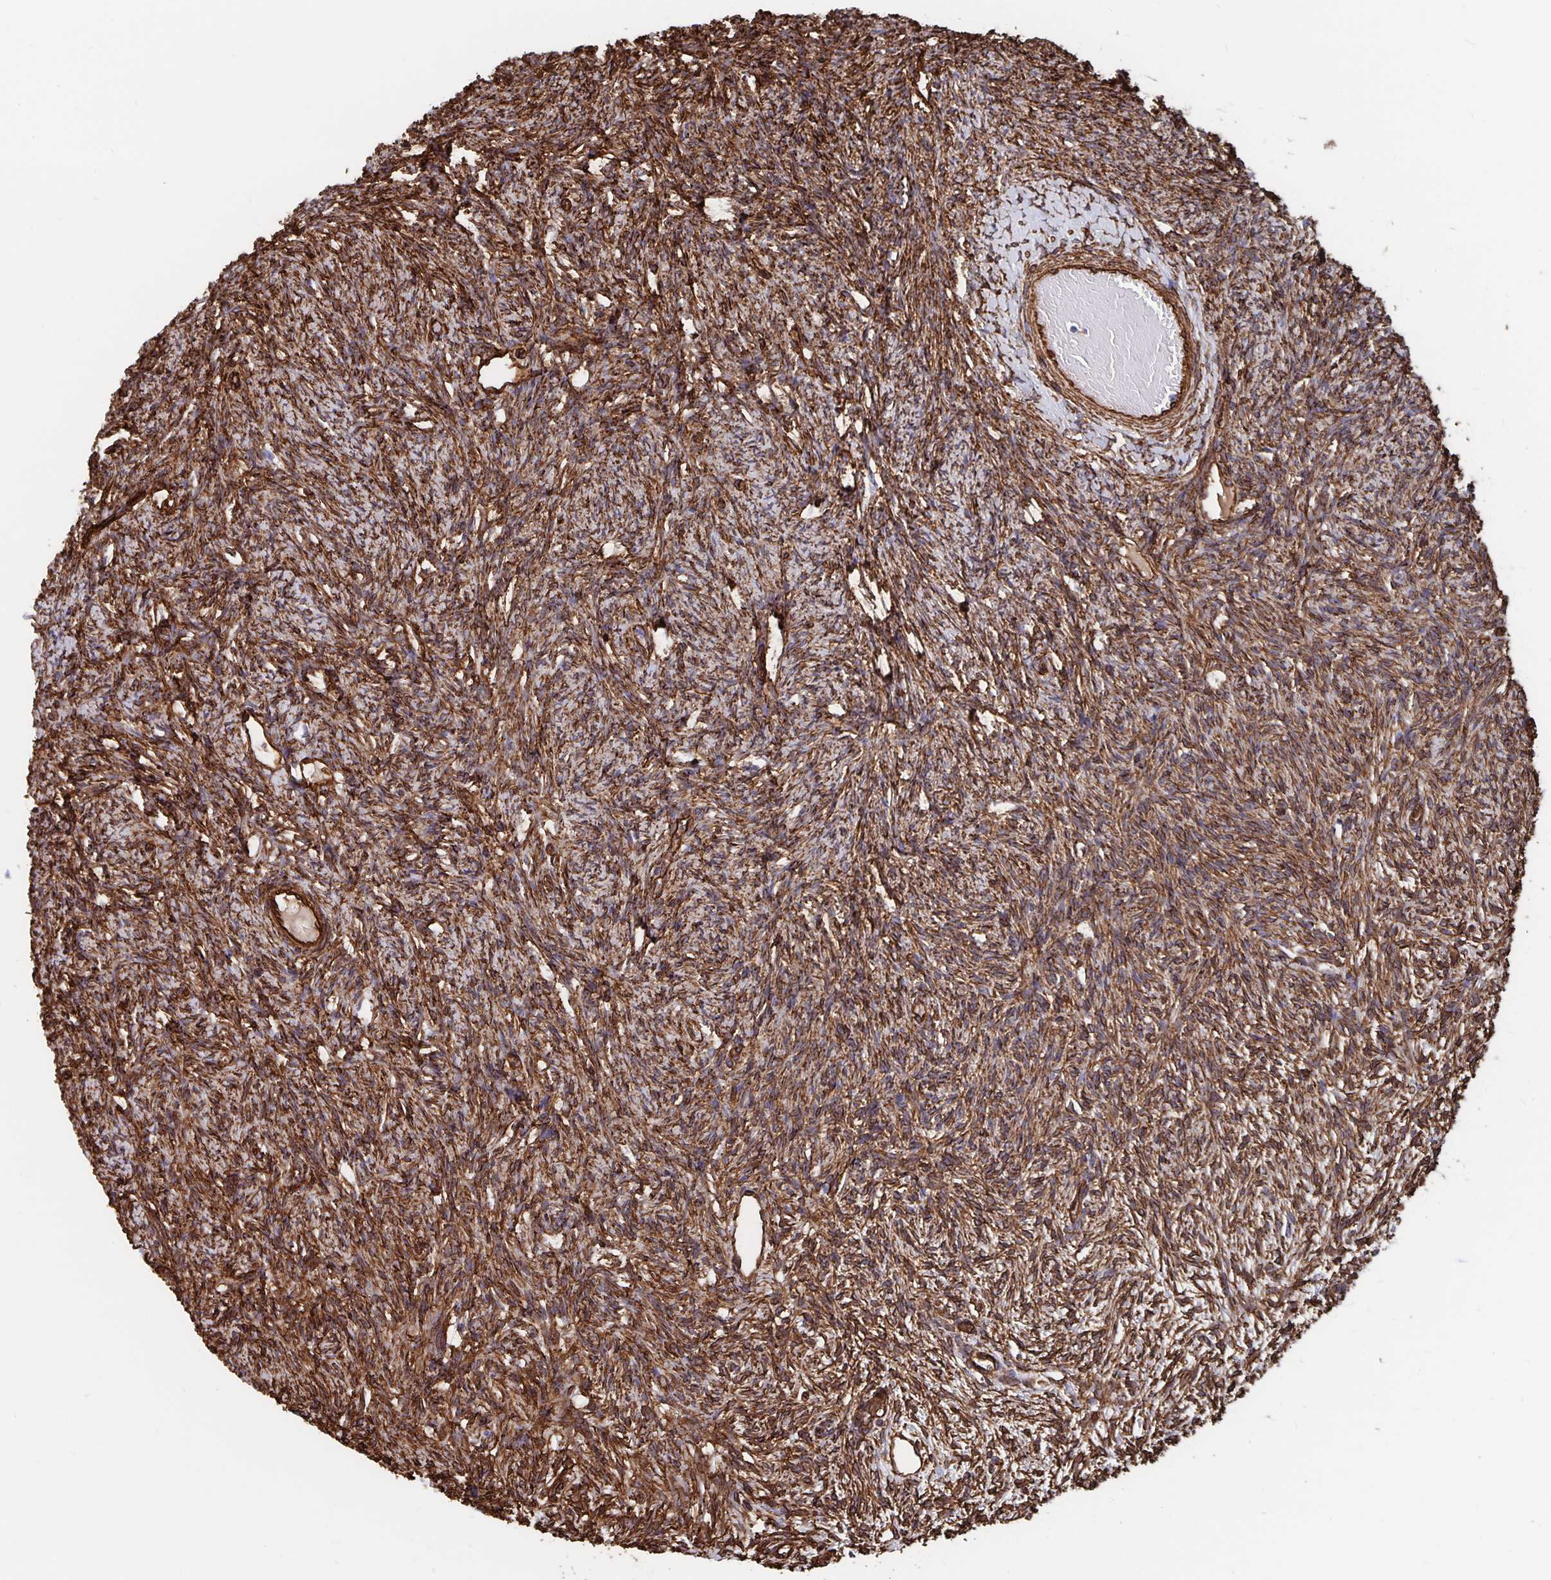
{"staining": {"intensity": "strong", "quantity": ">75%", "location": "cytoplasmic/membranous"}, "tissue": "ovary", "cell_type": "Ovarian stroma cells", "image_type": "normal", "snomed": [{"axis": "morphology", "description": "Normal tissue, NOS"}, {"axis": "topography", "description": "Ovary"}], "caption": "Immunohistochemical staining of normal human ovary exhibits high levels of strong cytoplasmic/membranous expression in approximately >75% of ovarian stroma cells. (IHC, brightfield microscopy, high magnification).", "gene": "DCHS2", "patient": {"sex": "female", "age": 33}}